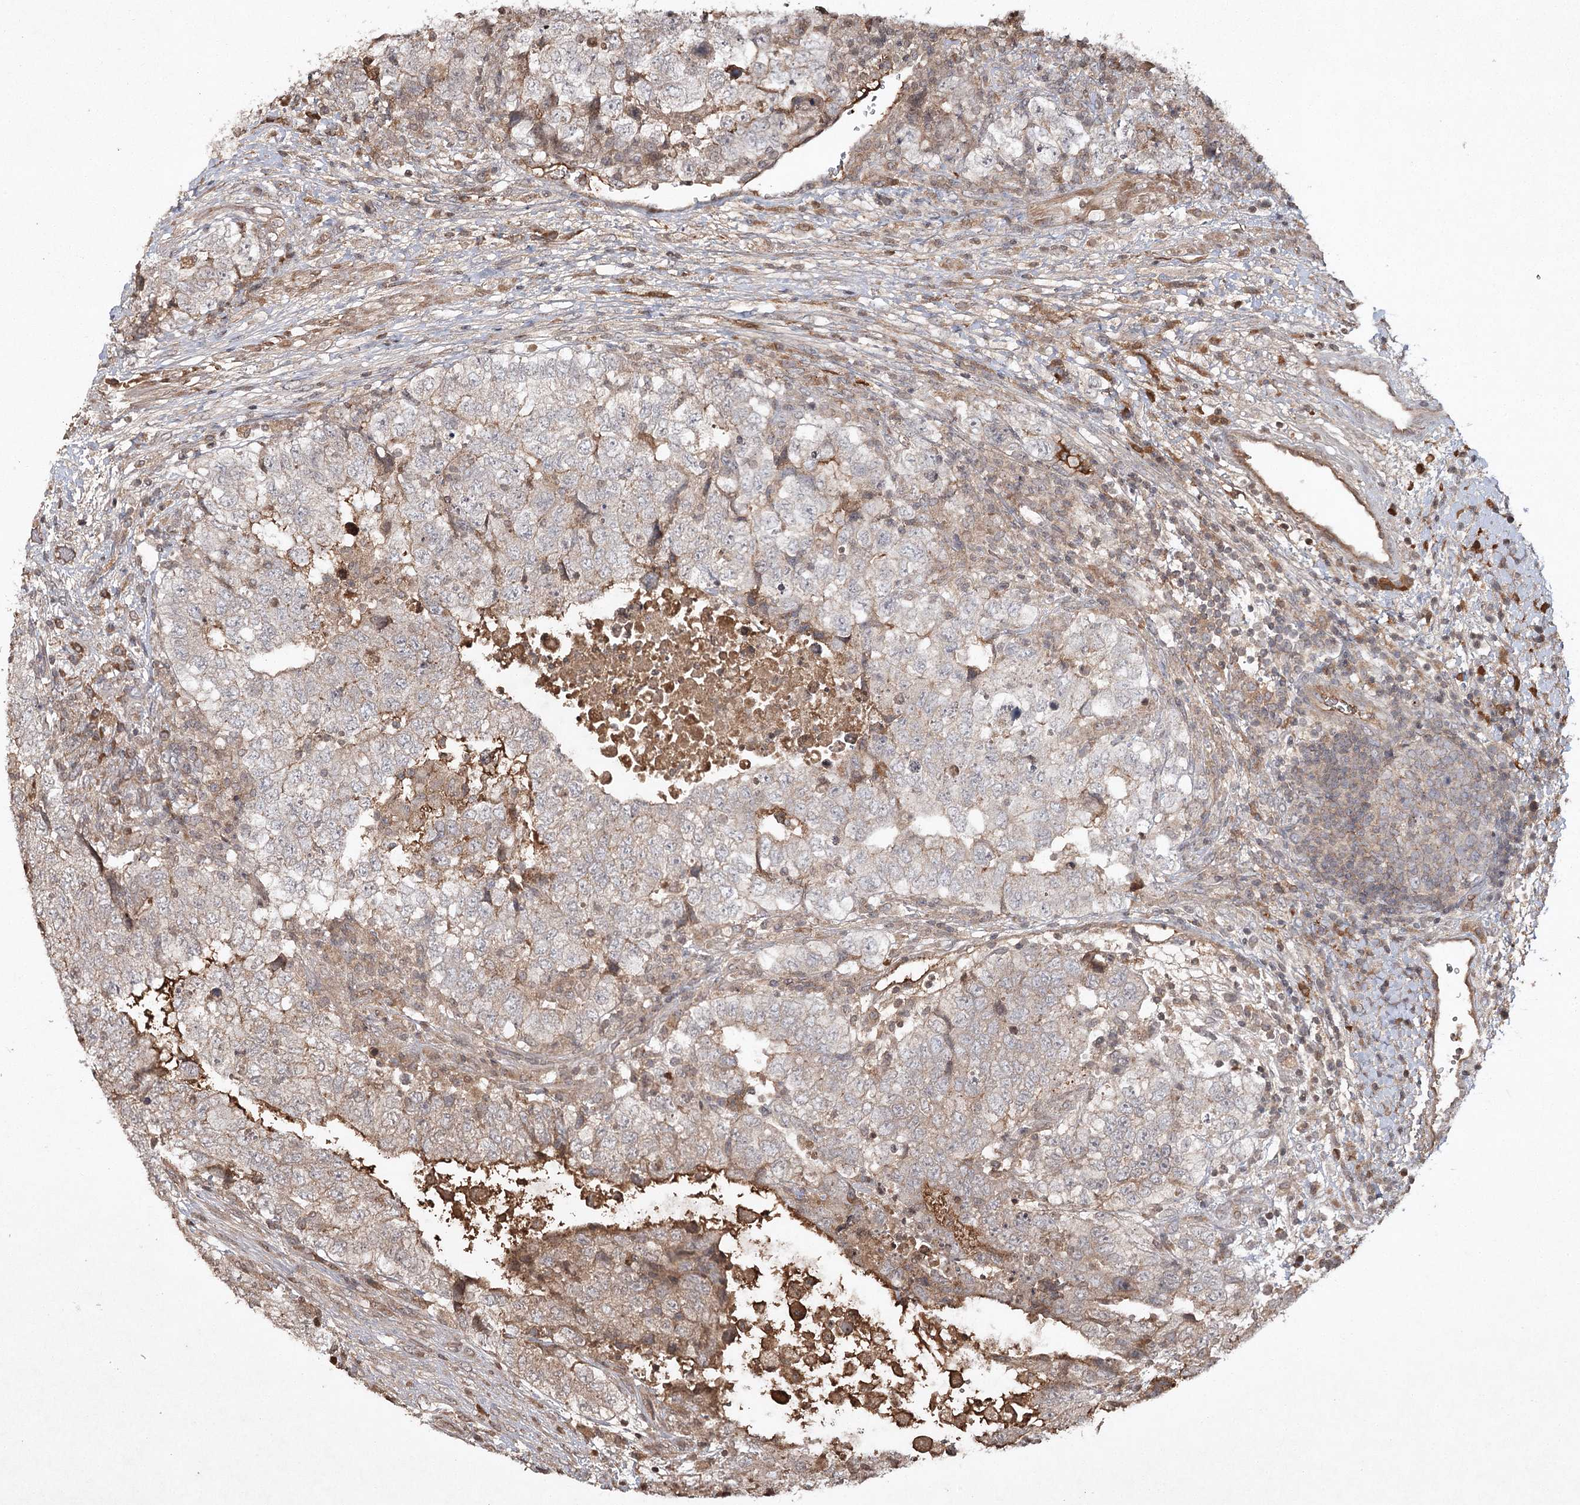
{"staining": {"intensity": "negative", "quantity": "none", "location": "none"}, "tissue": "testis cancer", "cell_type": "Tumor cells", "image_type": "cancer", "snomed": [{"axis": "morphology", "description": "Carcinoma, Embryonal, NOS"}, {"axis": "topography", "description": "Testis"}], "caption": "Protein analysis of testis cancer exhibits no significant expression in tumor cells.", "gene": "CYP2B6", "patient": {"sex": "male", "age": 37}}